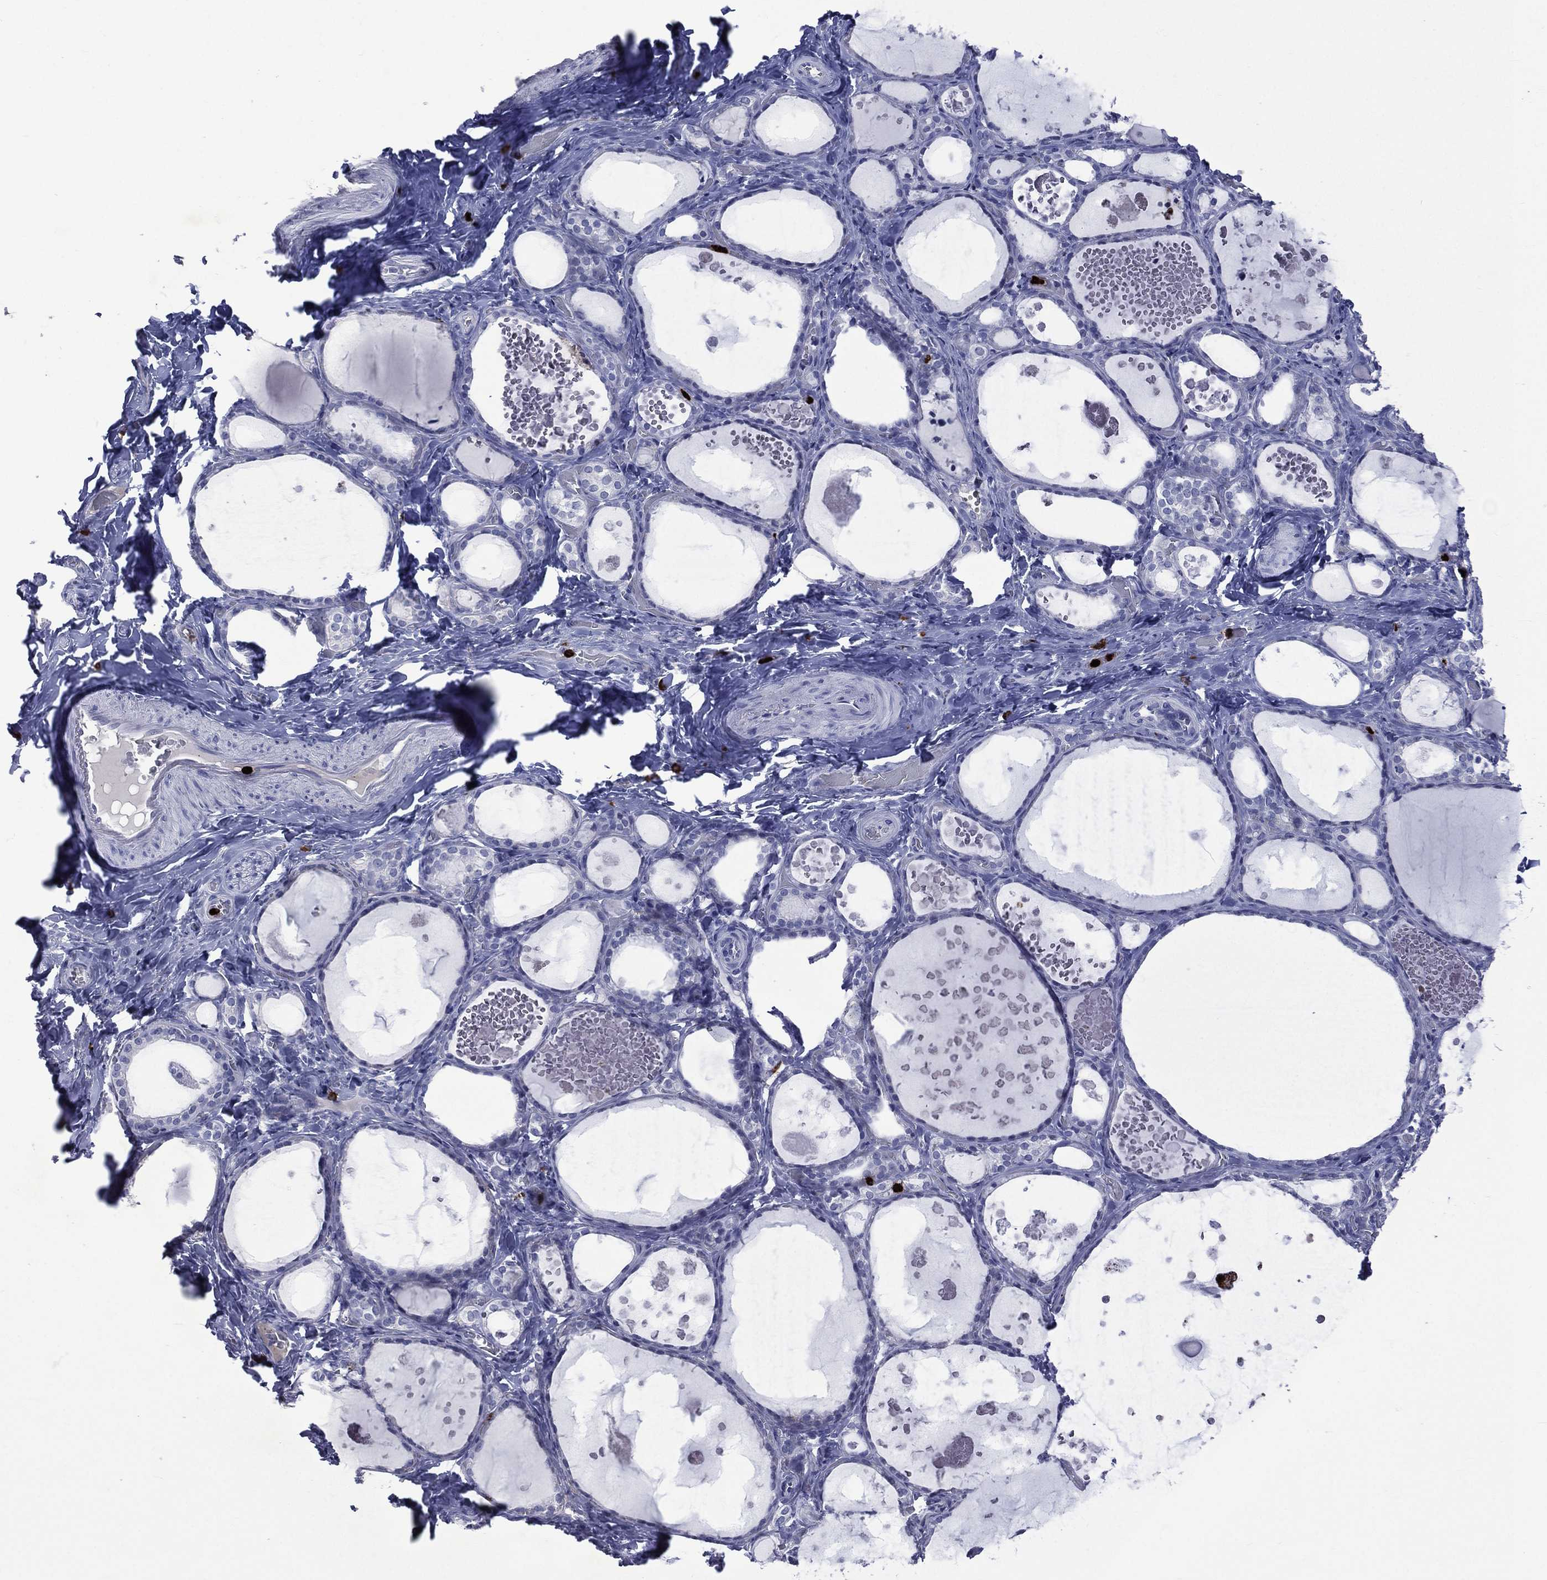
{"staining": {"intensity": "negative", "quantity": "none", "location": "none"}, "tissue": "thyroid gland", "cell_type": "Glandular cells", "image_type": "normal", "snomed": [{"axis": "morphology", "description": "Normal tissue, NOS"}, {"axis": "topography", "description": "Thyroid gland"}], "caption": "High magnification brightfield microscopy of unremarkable thyroid gland stained with DAB (3,3'-diaminobenzidine) (brown) and counterstained with hematoxylin (blue): glandular cells show no significant expression. Brightfield microscopy of IHC stained with DAB (3,3'-diaminobenzidine) (brown) and hematoxylin (blue), captured at high magnification.", "gene": "ELANE", "patient": {"sex": "female", "age": 56}}